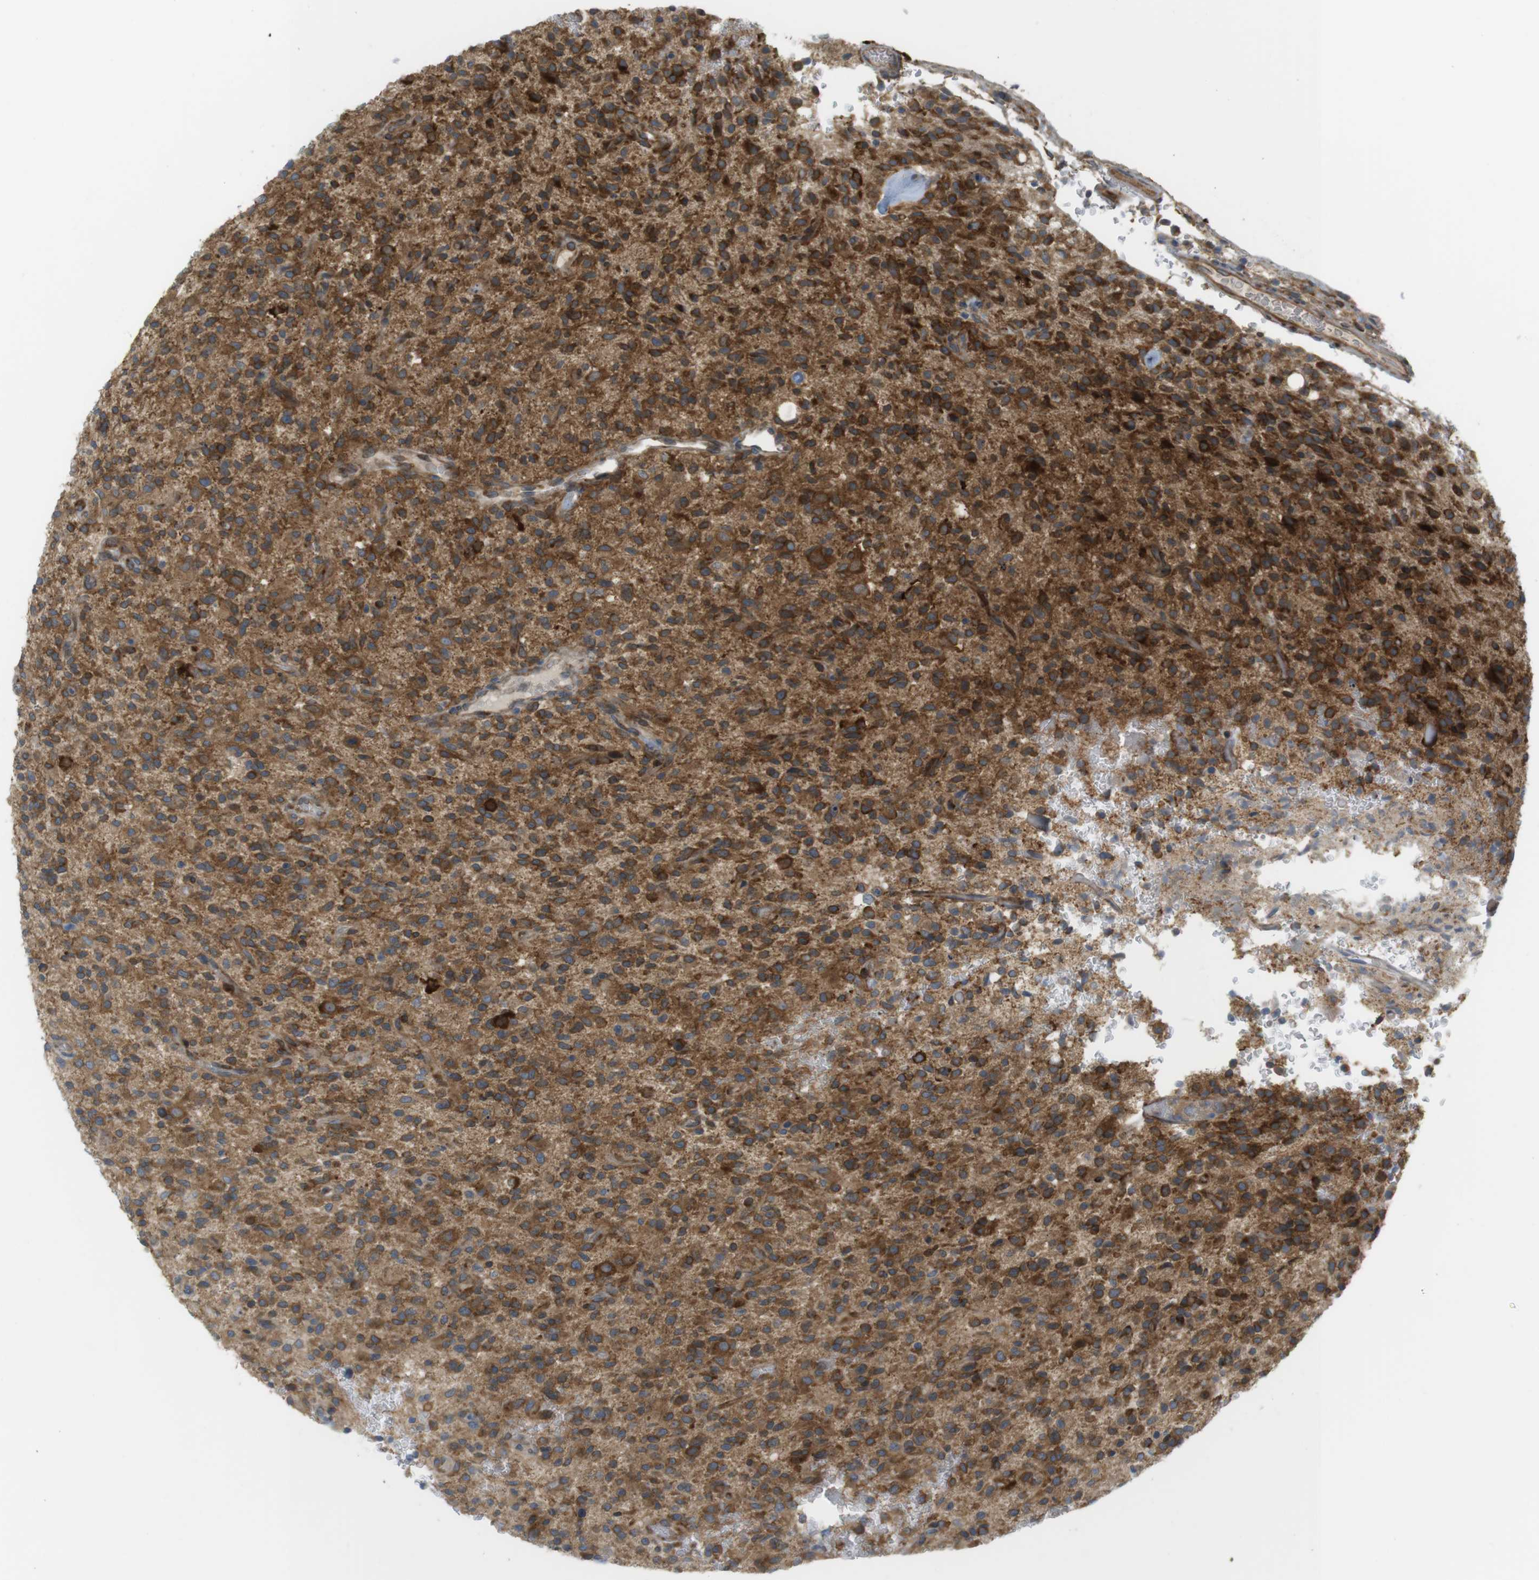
{"staining": {"intensity": "strong", "quantity": ">75%", "location": "cytoplasmic/membranous"}, "tissue": "glioma", "cell_type": "Tumor cells", "image_type": "cancer", "snomed": [{"axis": "morphology", "description": "Glioma, malignant, High grade"}, {"axis": "topography", "description": "Brain"}], "caption": "Immunohistochemistry (IHC) staining of high-grade glioma (malignant), which exhibits high levels of strong cytoplasmic/membranous staining in approximately >75% of tumor cells indicating strong cytoplasmic/membranous protein staining. The staining was performed using DAB (3,3'-diaminobenzidine) (brown) for protein detection and nuclei were counterstained in hematoxylin (blue).", "gene": "GJC3", "patient": {"sex": "male", "age": 71}}